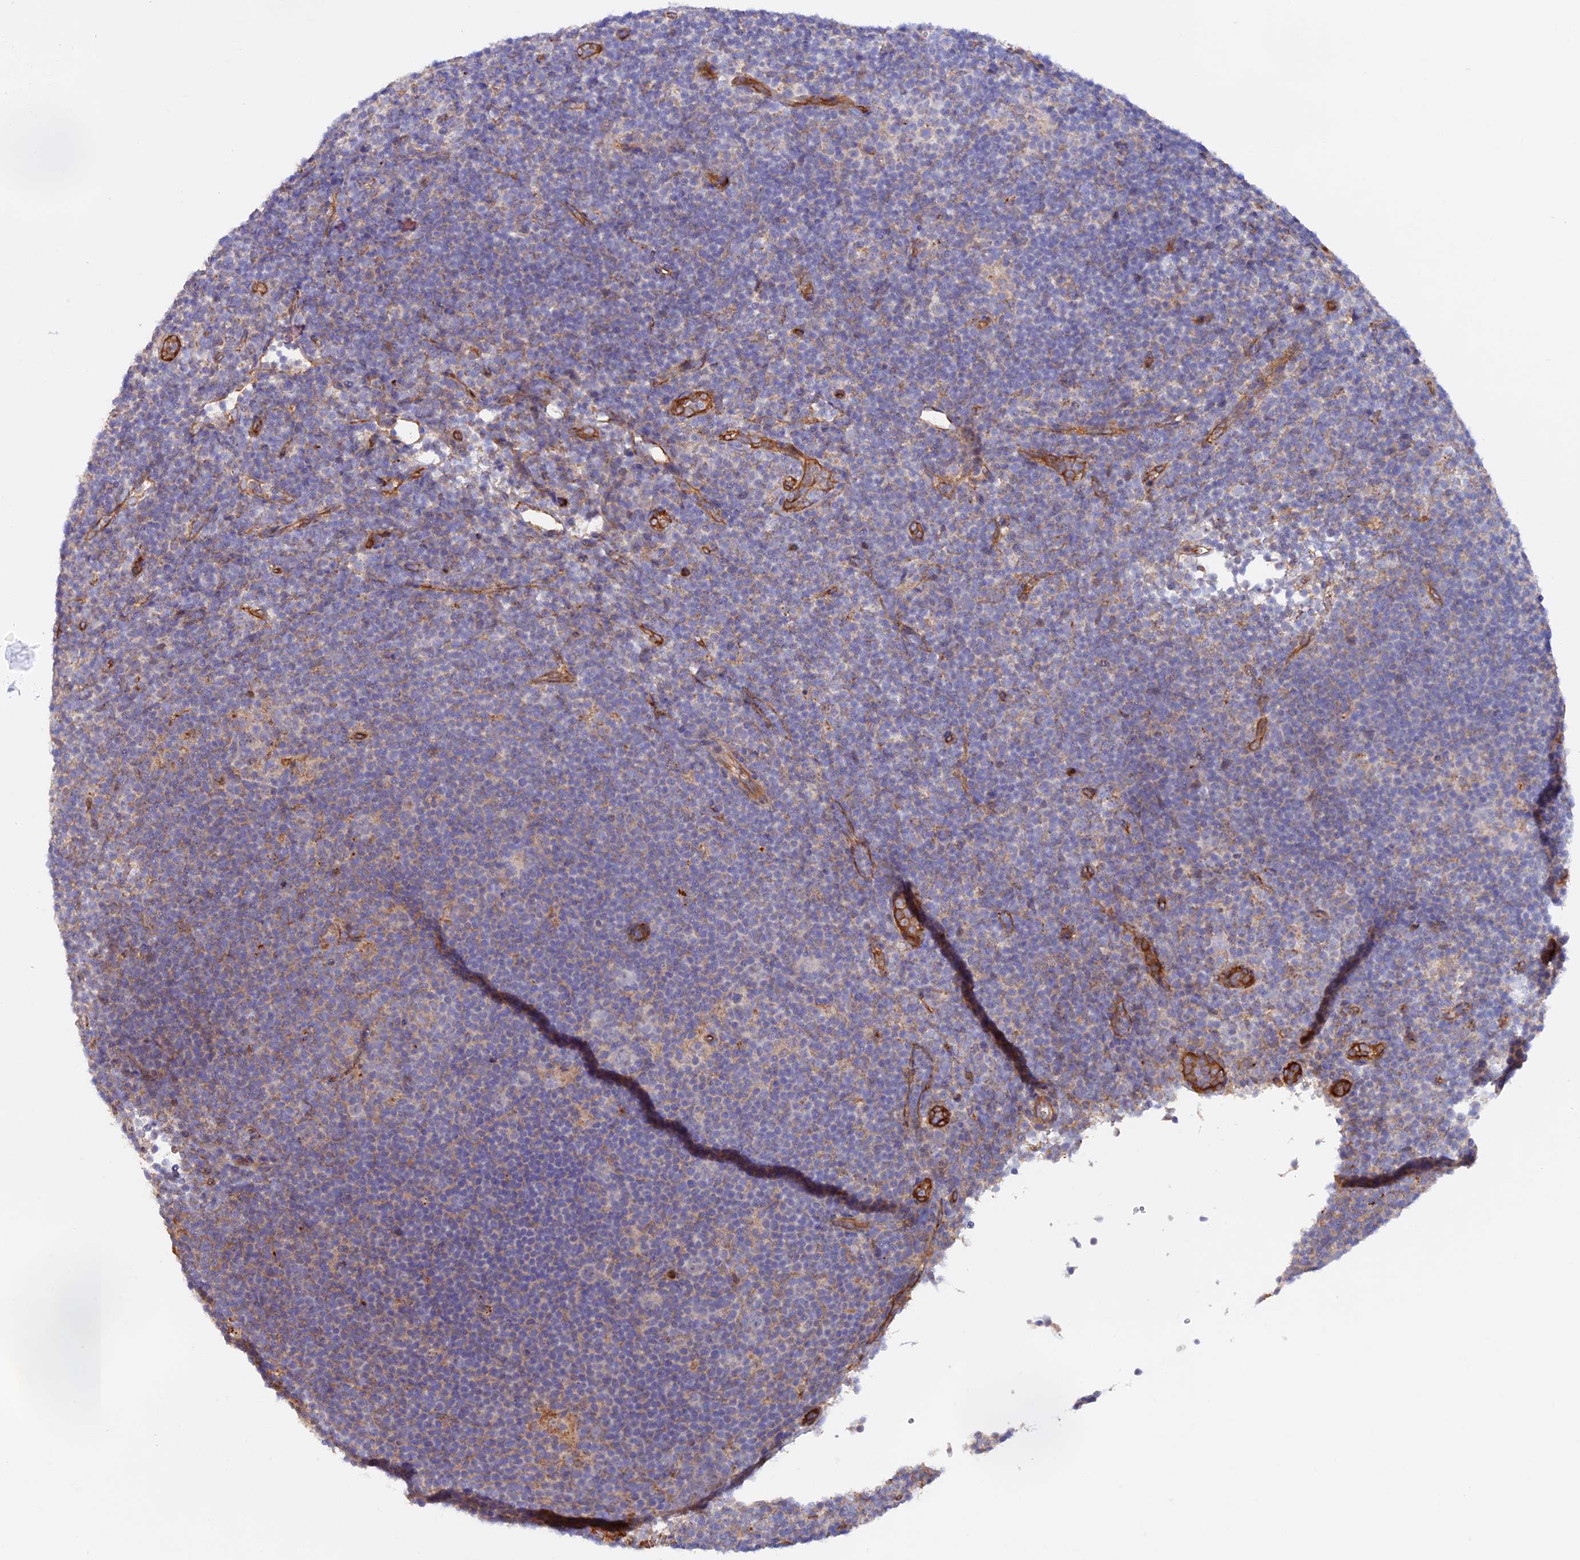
{"staining": {"intensity": "negative", "quantity": "none", "location": "none"}, "tissue": "lymphoma", "cell_type": "Tumor cells", "image_type": "cancer", "snomed": [{"axis": "morphology", "description": "Hodgkin's disease, NOS"}, {"axis": "topography", "description": "Lymph node"}], "caption": "High magnification brightfield microscopy of Hodgkin's disease stained with DAB (3,3'-diaminobenzidine) (brown) and counterstained with hematoxylin (blue): tumor cells show no significant staining.", "gene": "DUS3L", "patient": {"sex": "female", "age": 57}}